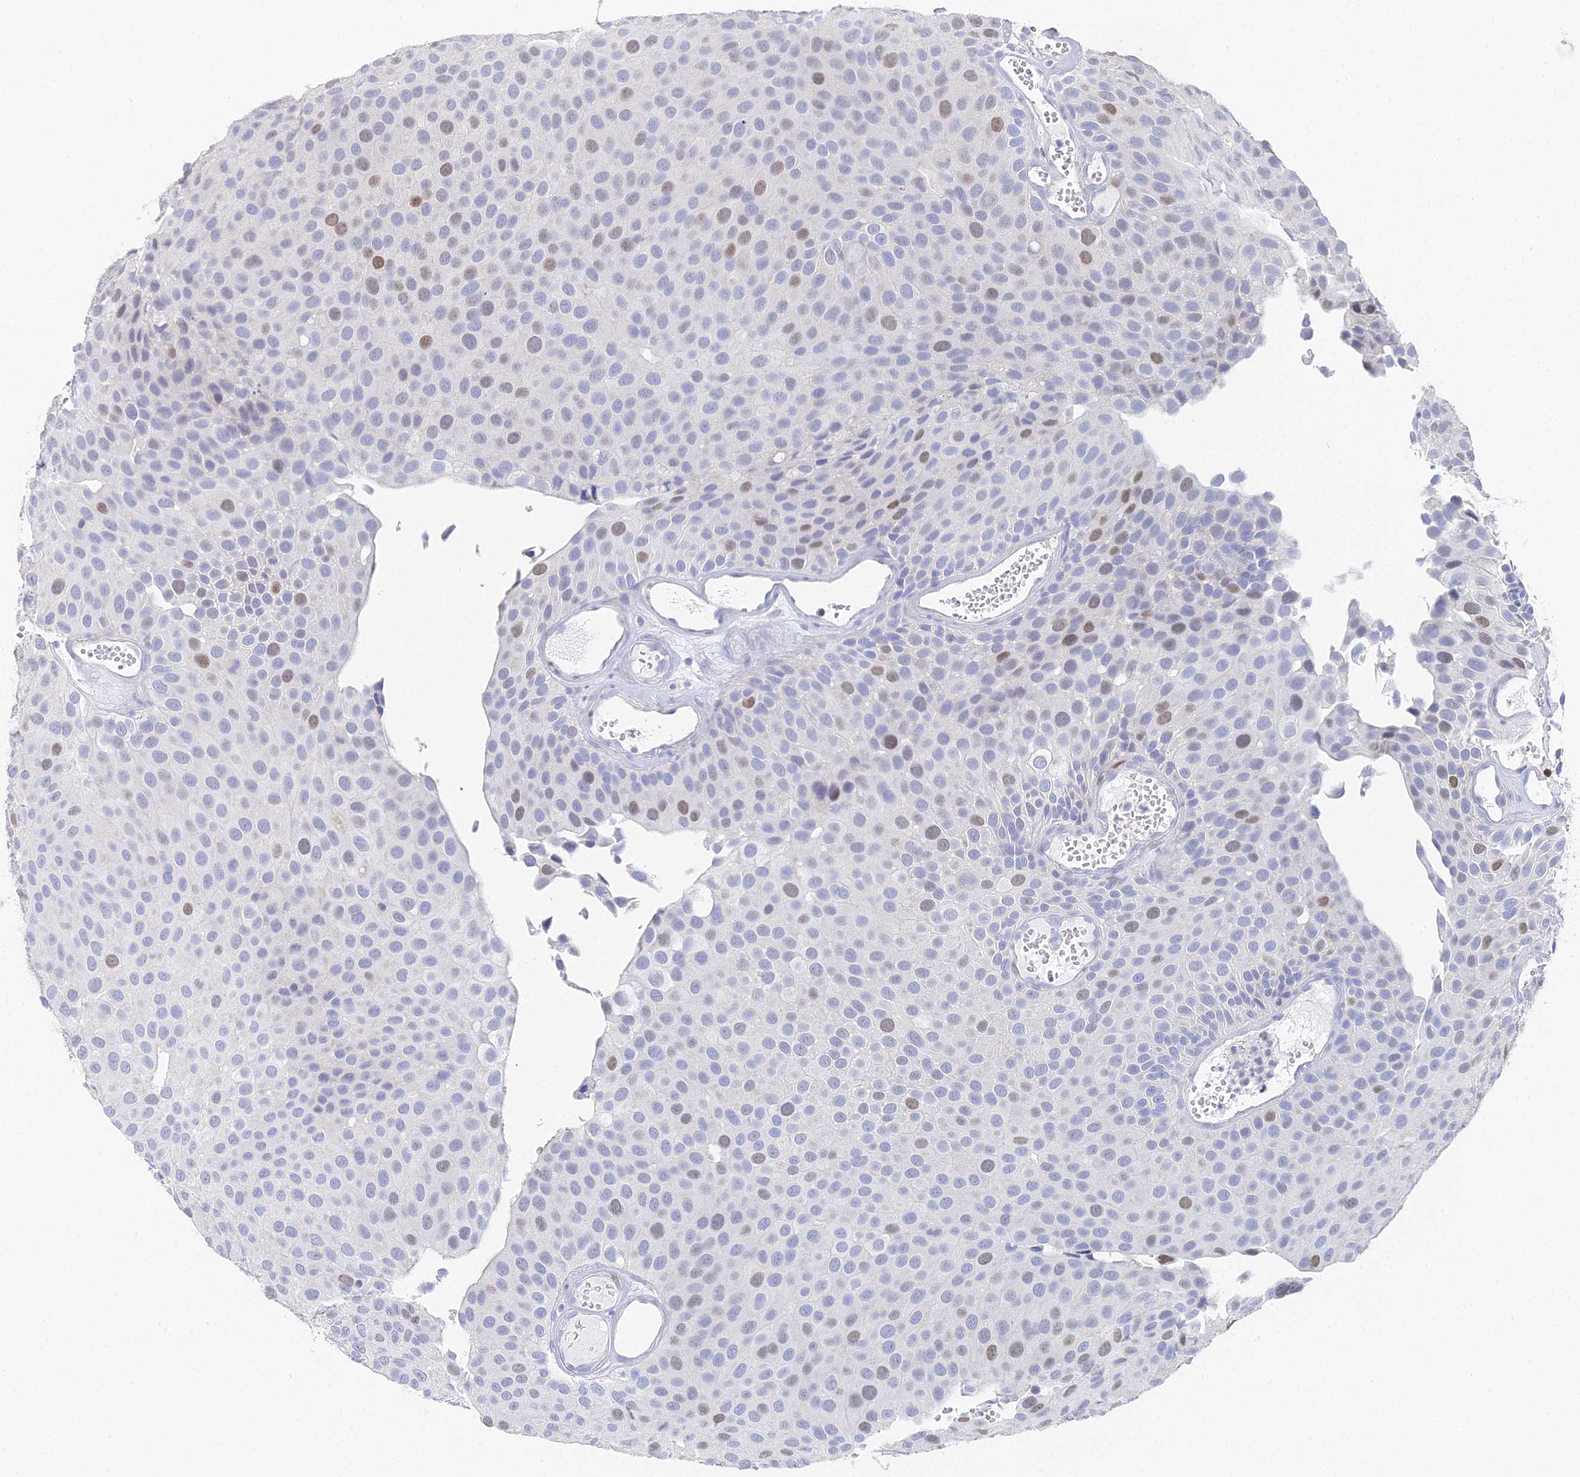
{"staining": {"intensity": "moderate", "quantity": "<25%", "location": "nuclear"}, "tissue": "urothelial cancer", "cell_type": "Tumor cells", "image_type": "cancer", "snomed": [{"axis": "morphology", "description": "Urothelial carcinoma, Low grade"}, {"axis": "topography", "description": "Urinary bladder"}], "caption": "A high-resolution micrograph shows immunohistochemistry (IHC) staining of low-grade urothelial carcinoma, which displays moderate nuclear positivity in approximately <25% of tumor cells. (DAB = brown stain, brightfield microscopy at high magnification).", "gene": "MCM2", "patient": {"sex": "male", "age": 89}}